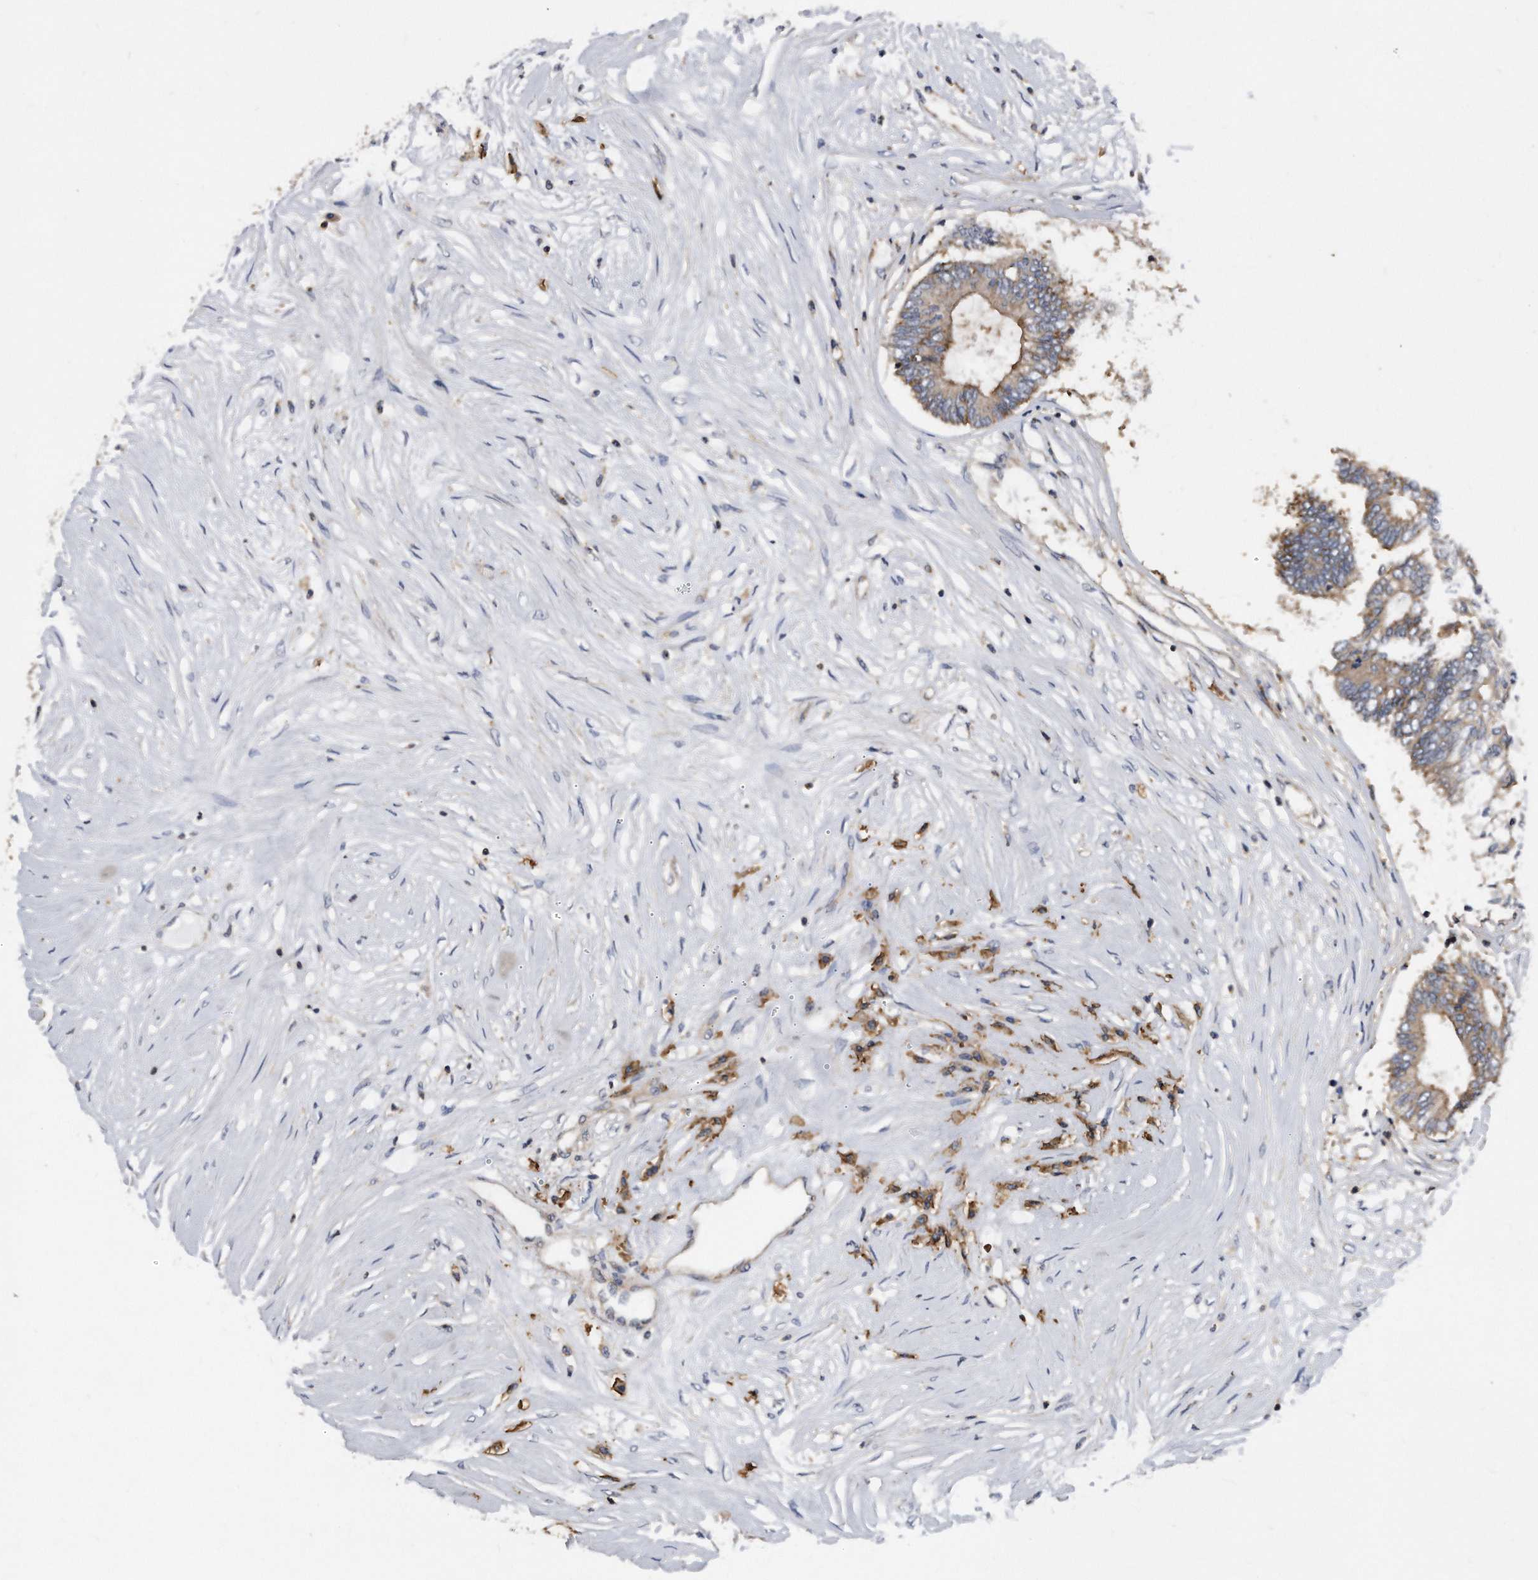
{"staining": {"intensity": "weak", "quantity": "25%-75%", "location": "cytoplasmic/membranous"}, "tissue": "colorectal cancer", "cell_type": "Tumor cells", "image_type": "cancer", "snomed": [{"axis": "morphology", "description": "Adenocarcinoma, NOS"}, {"axis": "topography", "description": "Rectum"}], "caption": "Adenocarcinoma (colorectal) stained with a brown dye exhibits weak cytoplasmic/membranous positive staining in approximately 25%-75% of tumor cells.", "gene": "ATG5", "patient": {"sex": "male", "age": 63}}